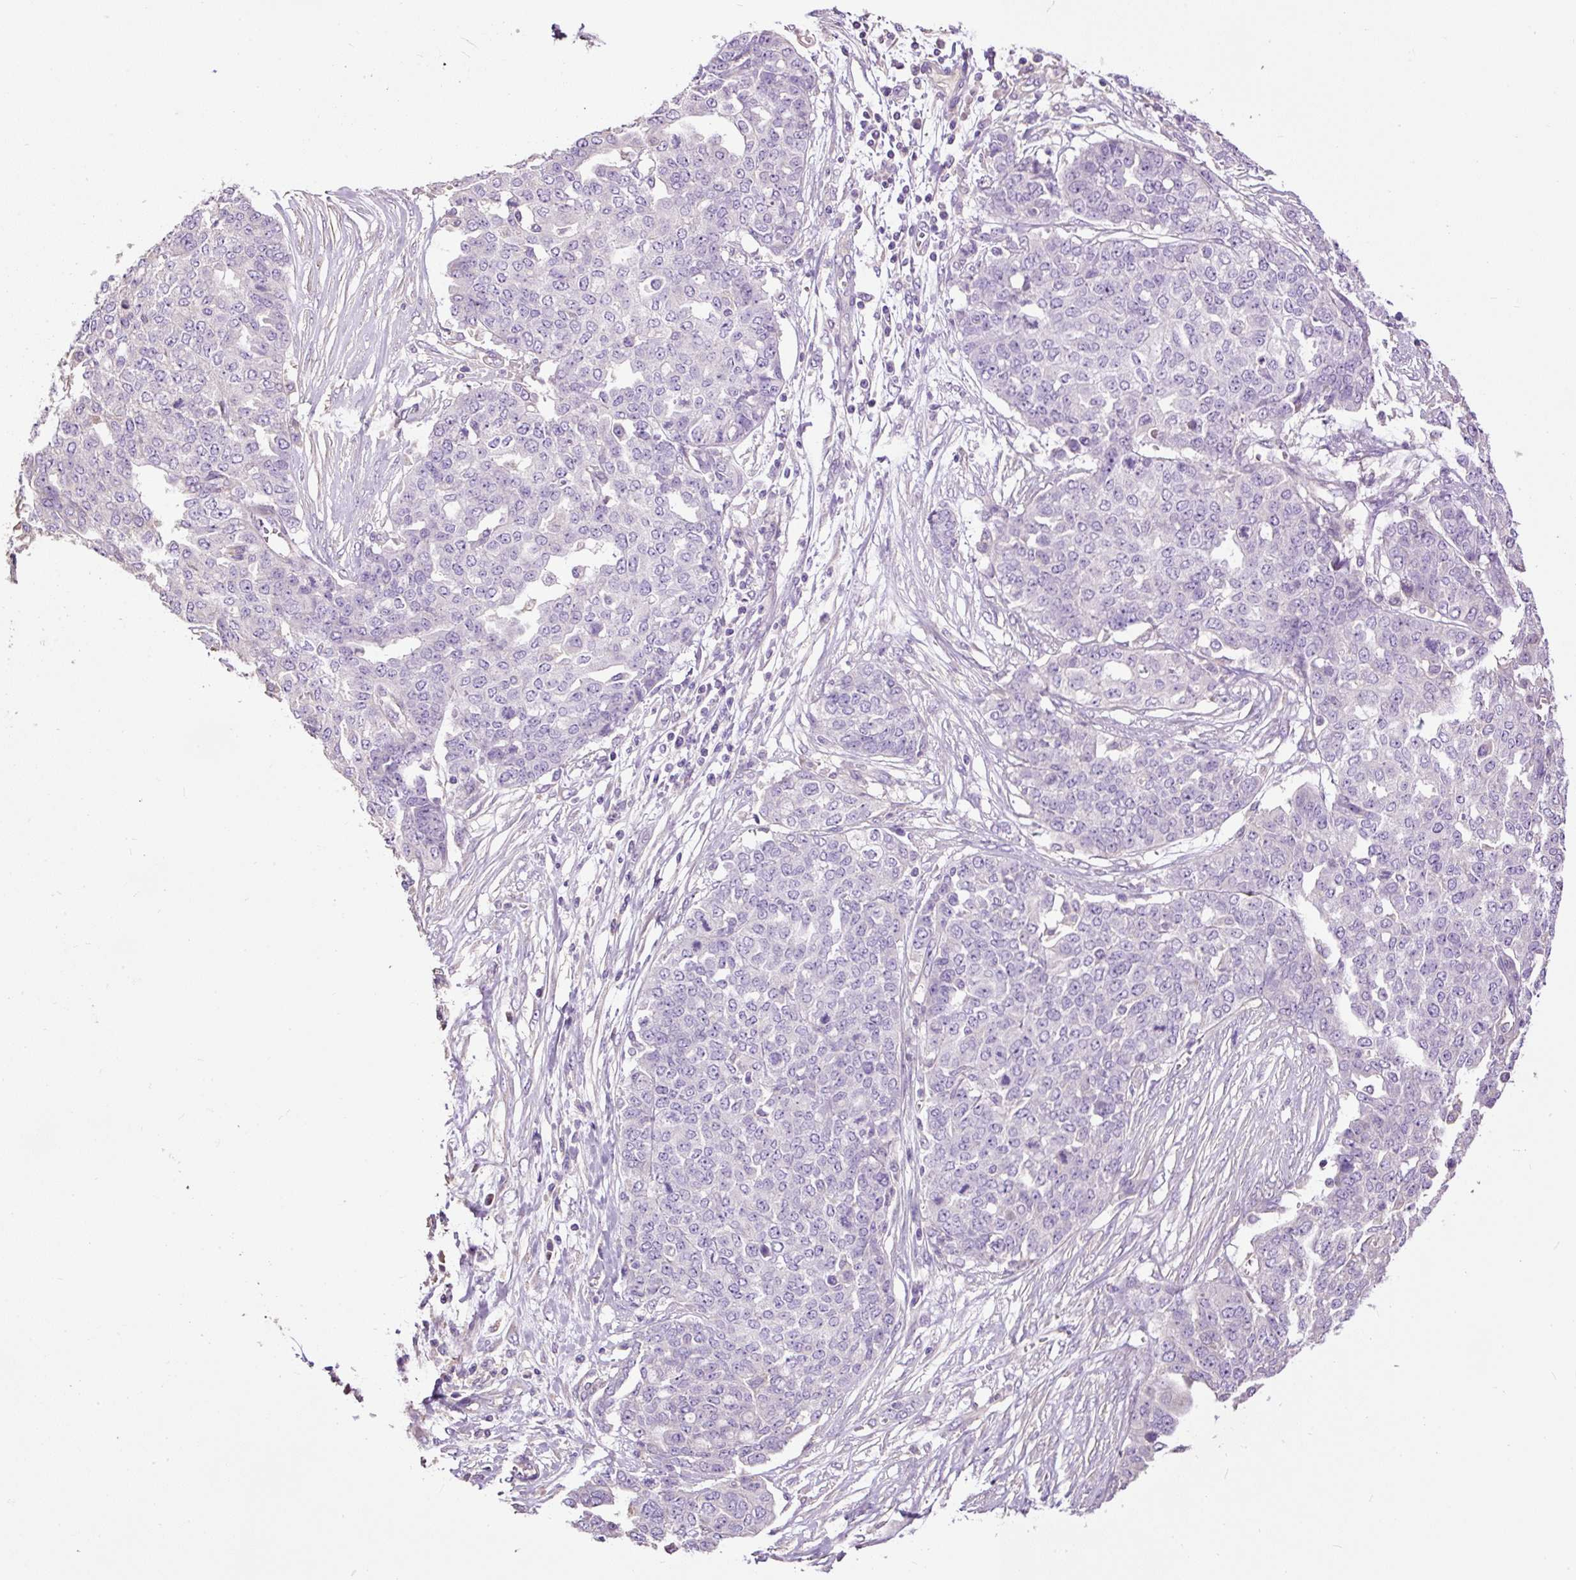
{"staining": {"intensity": "negative", "quantity": "none", "location": "none"}, "tissue": "ovarian cancer", "cell_type": "Tumor cells", "image_type": "cancer", "snomed": [{"axis": "morphology", "description": "Cystadenocarcinoma, serous, NOS"}, {"axis": "topography", "description": "Soft tissue"}, {"axis": "topography", "description": "Ovary"}], "caption": "A histopathology image of human ovarian serous cystadenocarcinoma is negative for staining in tumor cells.", "gene": "PDIA2", "patient": {"sex": "female", "age": 57}}